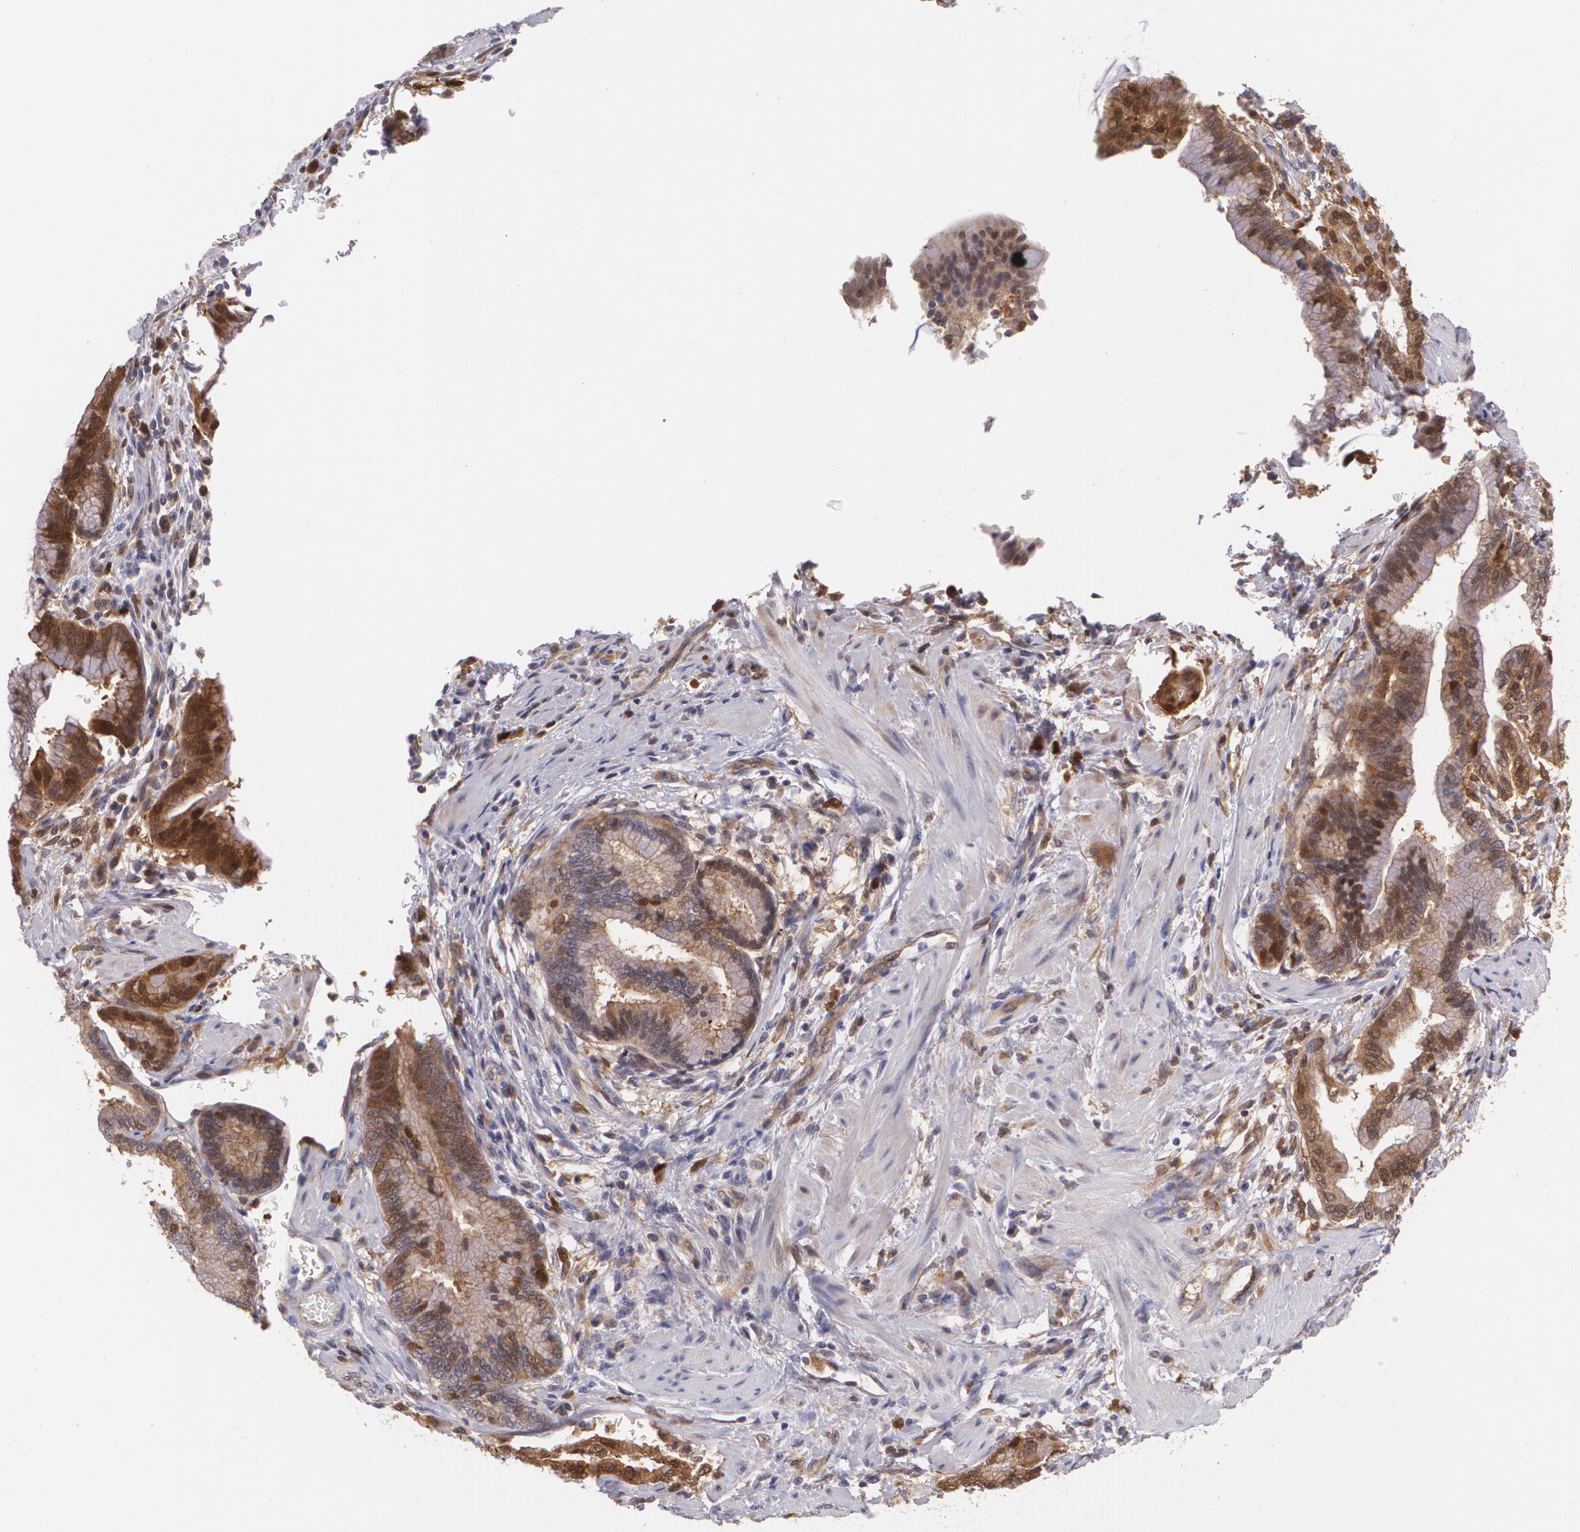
{"staining": {"intensity": "strong", "quantity": ">75%", "location": "cytoplasmic/membranous,nuclear"}, "tissue": "pancreatic cancer", "cell_type": "Tumor cells", "image_type": "cancer", "snomed": [{"axis": "morphology", "description": "Adenocarcinoma, NOS"}, {"axis": "topography", "description": "Pancreas"}], "caption": "Pancreatic cancer stained for a protein exhibits strong cytoplasmic/membranous and nuclear positivity in tumor cells. (Stains: DAB in brown, nuclei in blue, Microscopy: brightfield microscopy at high magnification).", "gene": "HSPH1", "patient": {"sex": "female", "age": 64}}